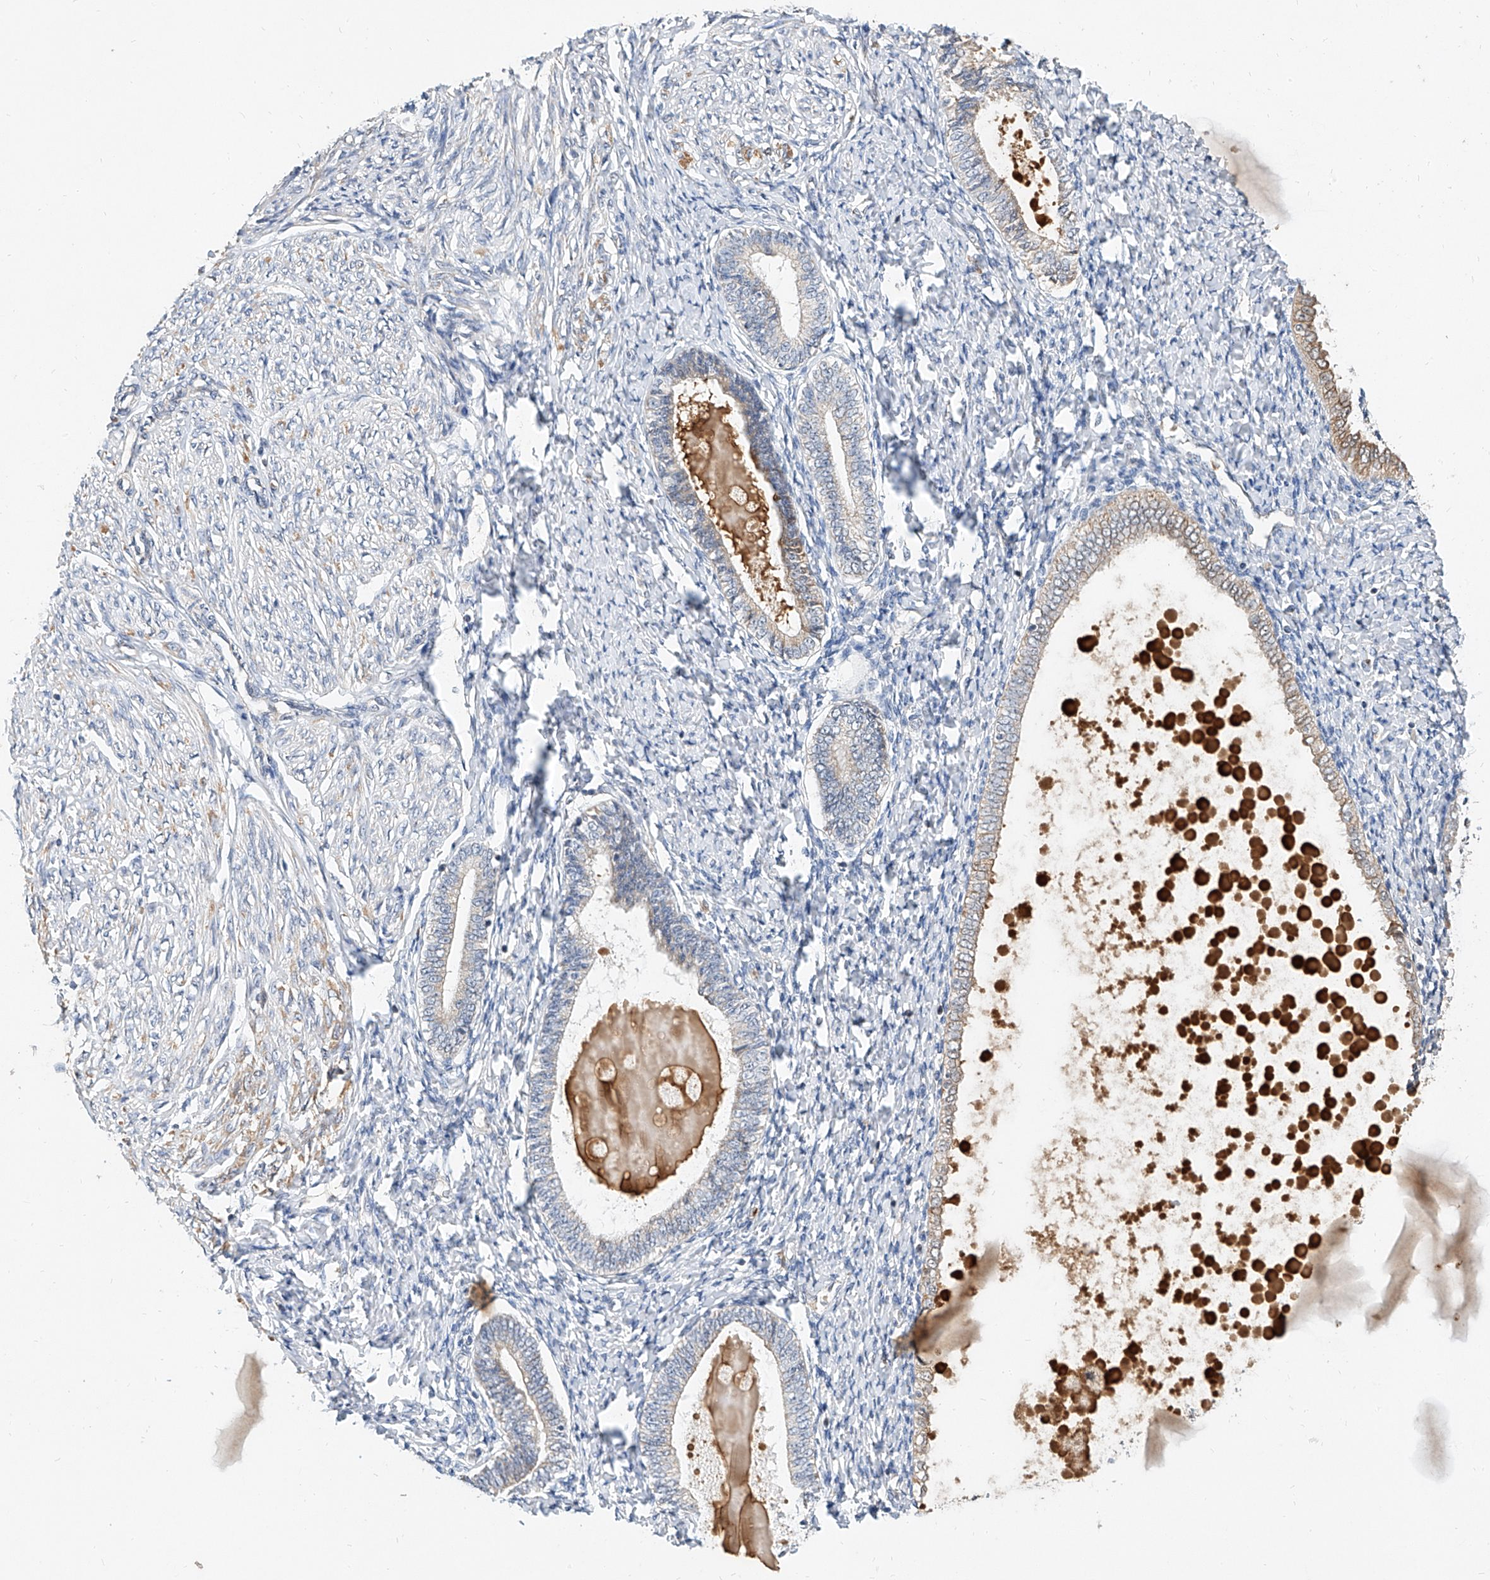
{"staining": {"intensity": "negative", "quantity": "none", "location": "none"}, "tissue": "endometrium", "cell_type": "Cells in endometrial stroma", "image_type": "normal", "snomed": [{"axis": "morphology", "description": "Normal tissue, NOS"}, {"axis": "topography", "description": "Endometrium"}], "caption": "This image is of normal endometrium stained with IHC to label a protein in brown with the nuclei are counter-stained blue. There is no positivity in cells in endometrial stroma.", "gene": "MFSD4B", "patient": {"sex": "female", "age": 72}}